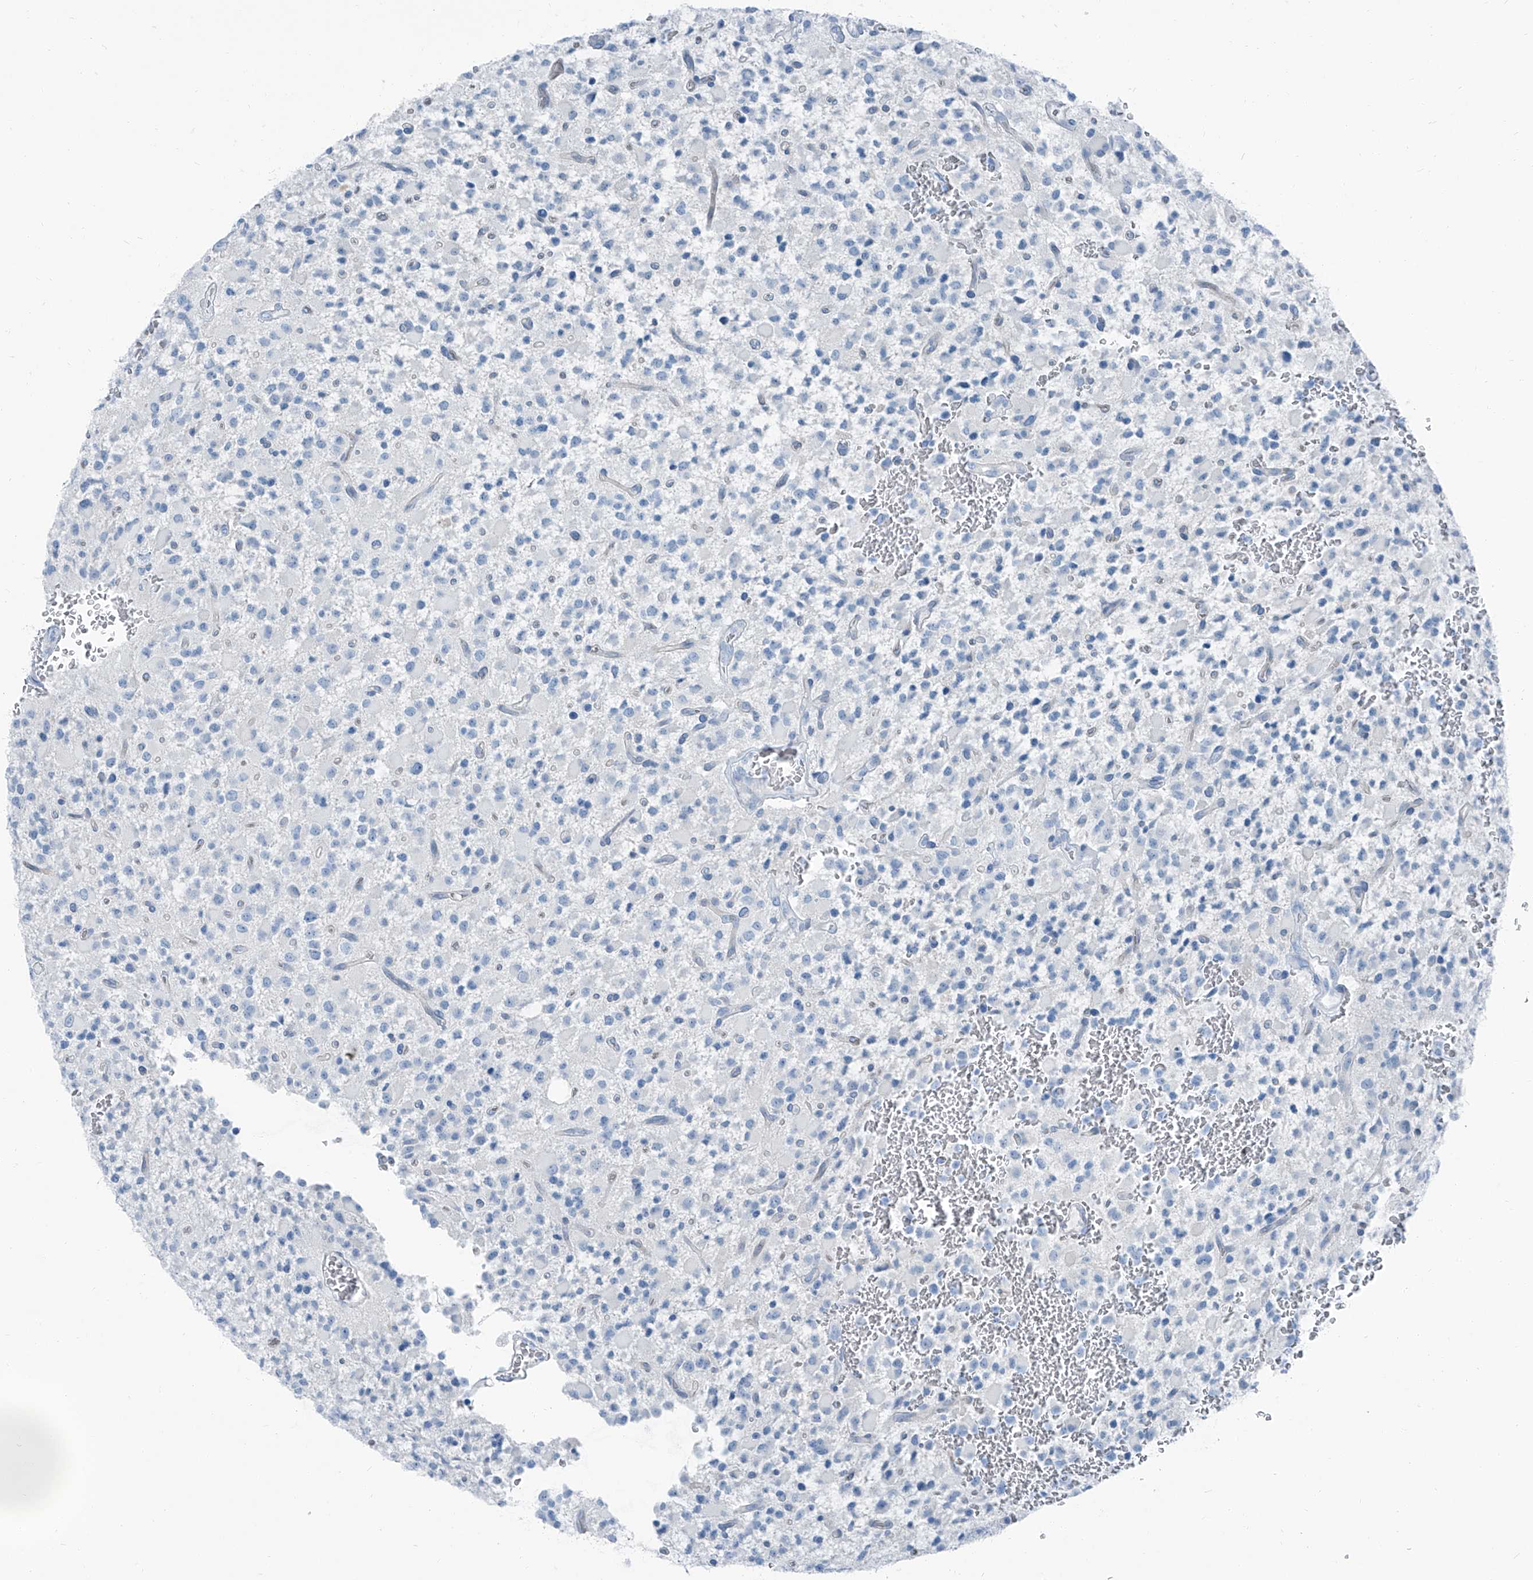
{"staining": {"intensity": "negative", "quantity": "none", "location": "none"}, "tissue": "glioma", "cell_type": "Tumor cells", "image_type": "cancer", "snomed": [{"axis": "morphology", "description": "Glioma, malignant, High grade"}, {"axis": "topography", "description": "Brain"}], "caption": "There is no significant staining in tumor cells of high-grade glioma (malignant).", "gene": "RGN", "patient": {"sex": "male", "age": 34}}